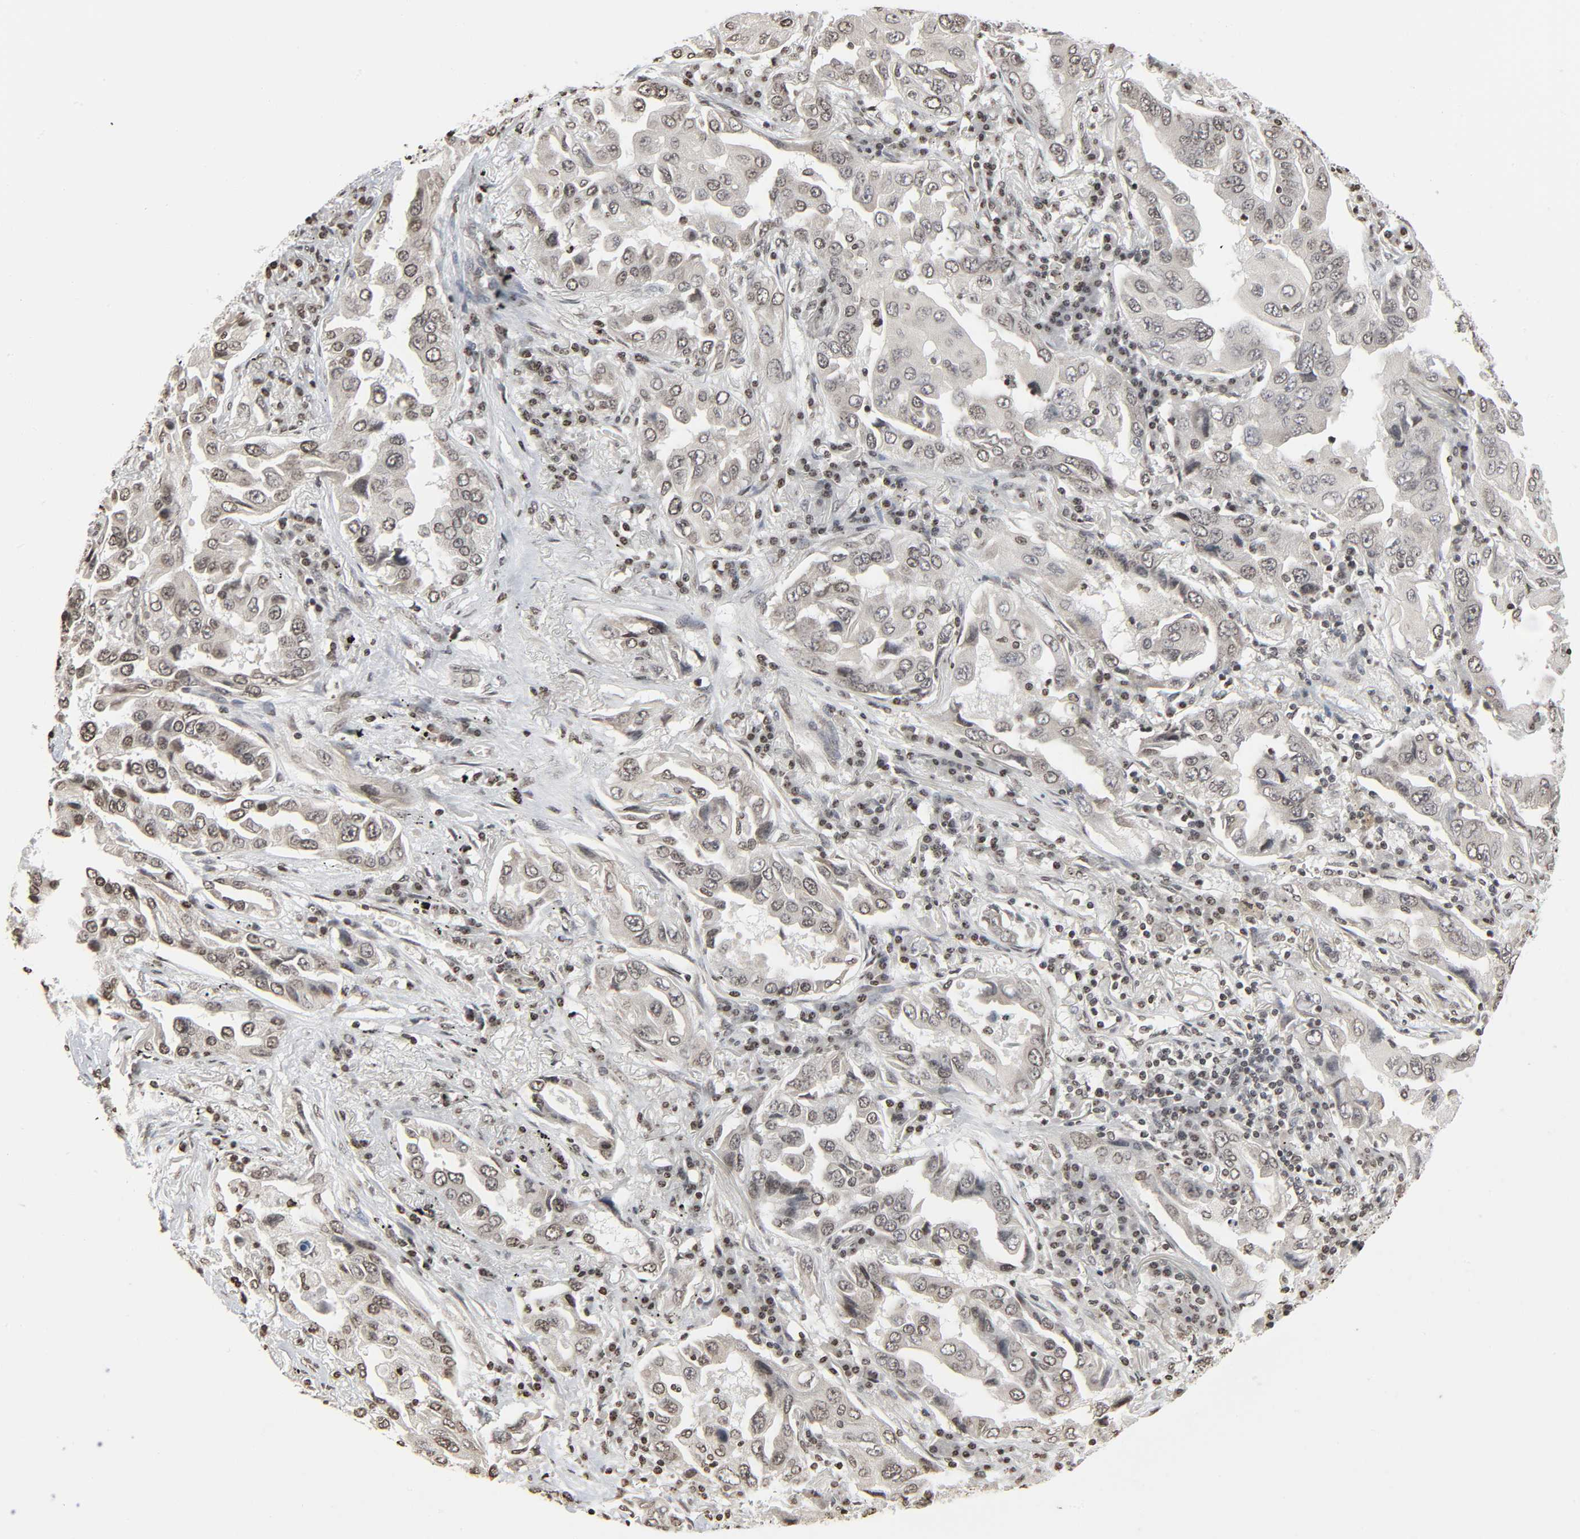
{"staining": {"intensity": "moderate", "quantity": ">75%", "location": "nuclear"}, "tissue": "lung cancer", "cell_type": "Tumor cells", "image_type": "cancer", "snomed": [{"axis": "morphology", "description": "Adenocarcinoma, NOS"}, {"axis": "topography", "description": "Lung"}], "caption": "Protein analysis of lung adenocarcinoma tissue reveals moderate nuclear staining in about >75% of tumor cells.", "gene": "ELAVL1", "patient": {"sex": "female", "age": 65}}